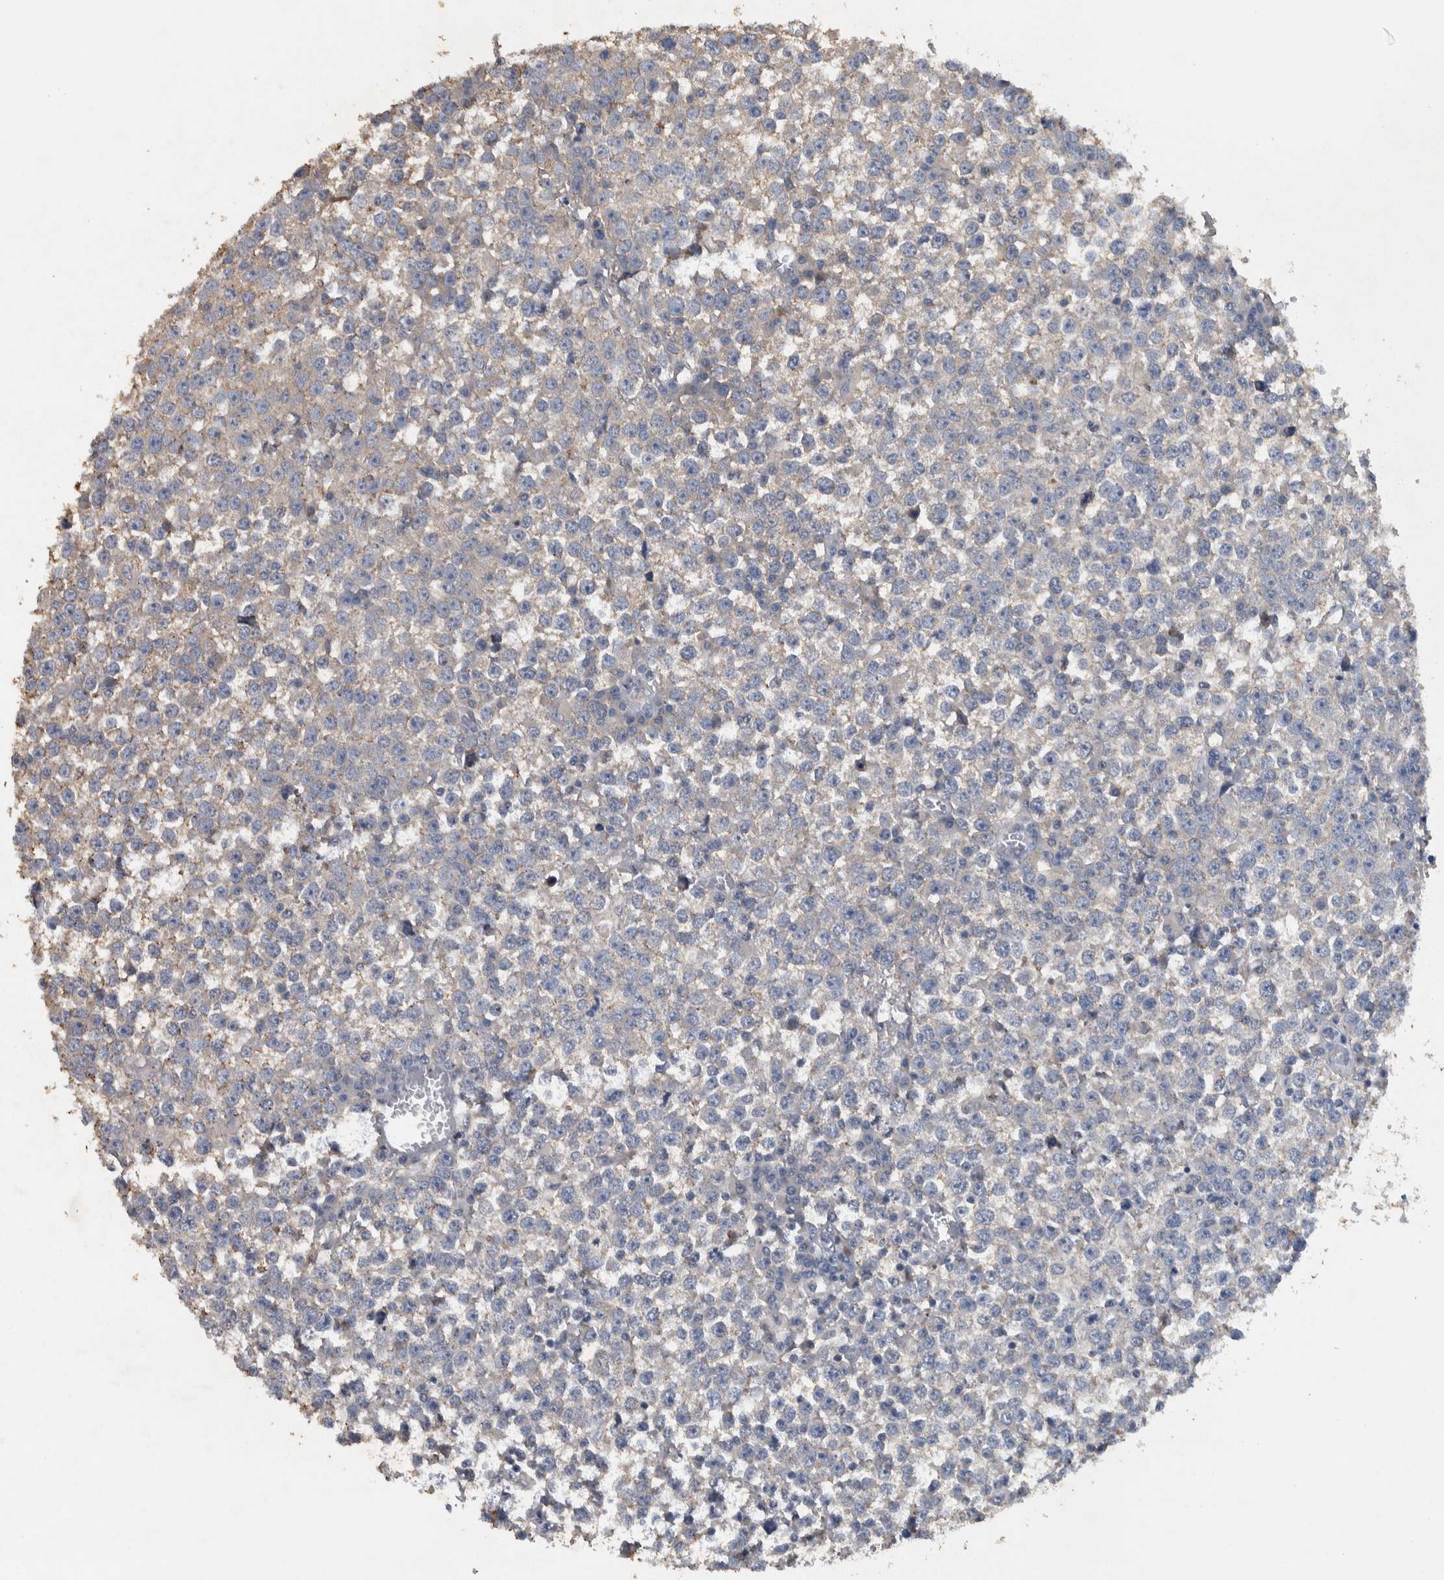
{"staining": {"intensity": "weak", "quantity": "<25%", "location": "cytoplasmic/membranous"}, "tissue": "testis cancer", "cell_type": "Tumor cells", "image_type": "cancer", "snomed": [{"axis": "morphology", "description": "Seminoma, NOS"}, {"axis": "topography", "description": "Testis"}], "caption": "Protein analysis of seminoma (testis) shows no significant expression in tumor cells.", "gene": "NT5C2", "patient": {"sex": "male", "age": 65}}